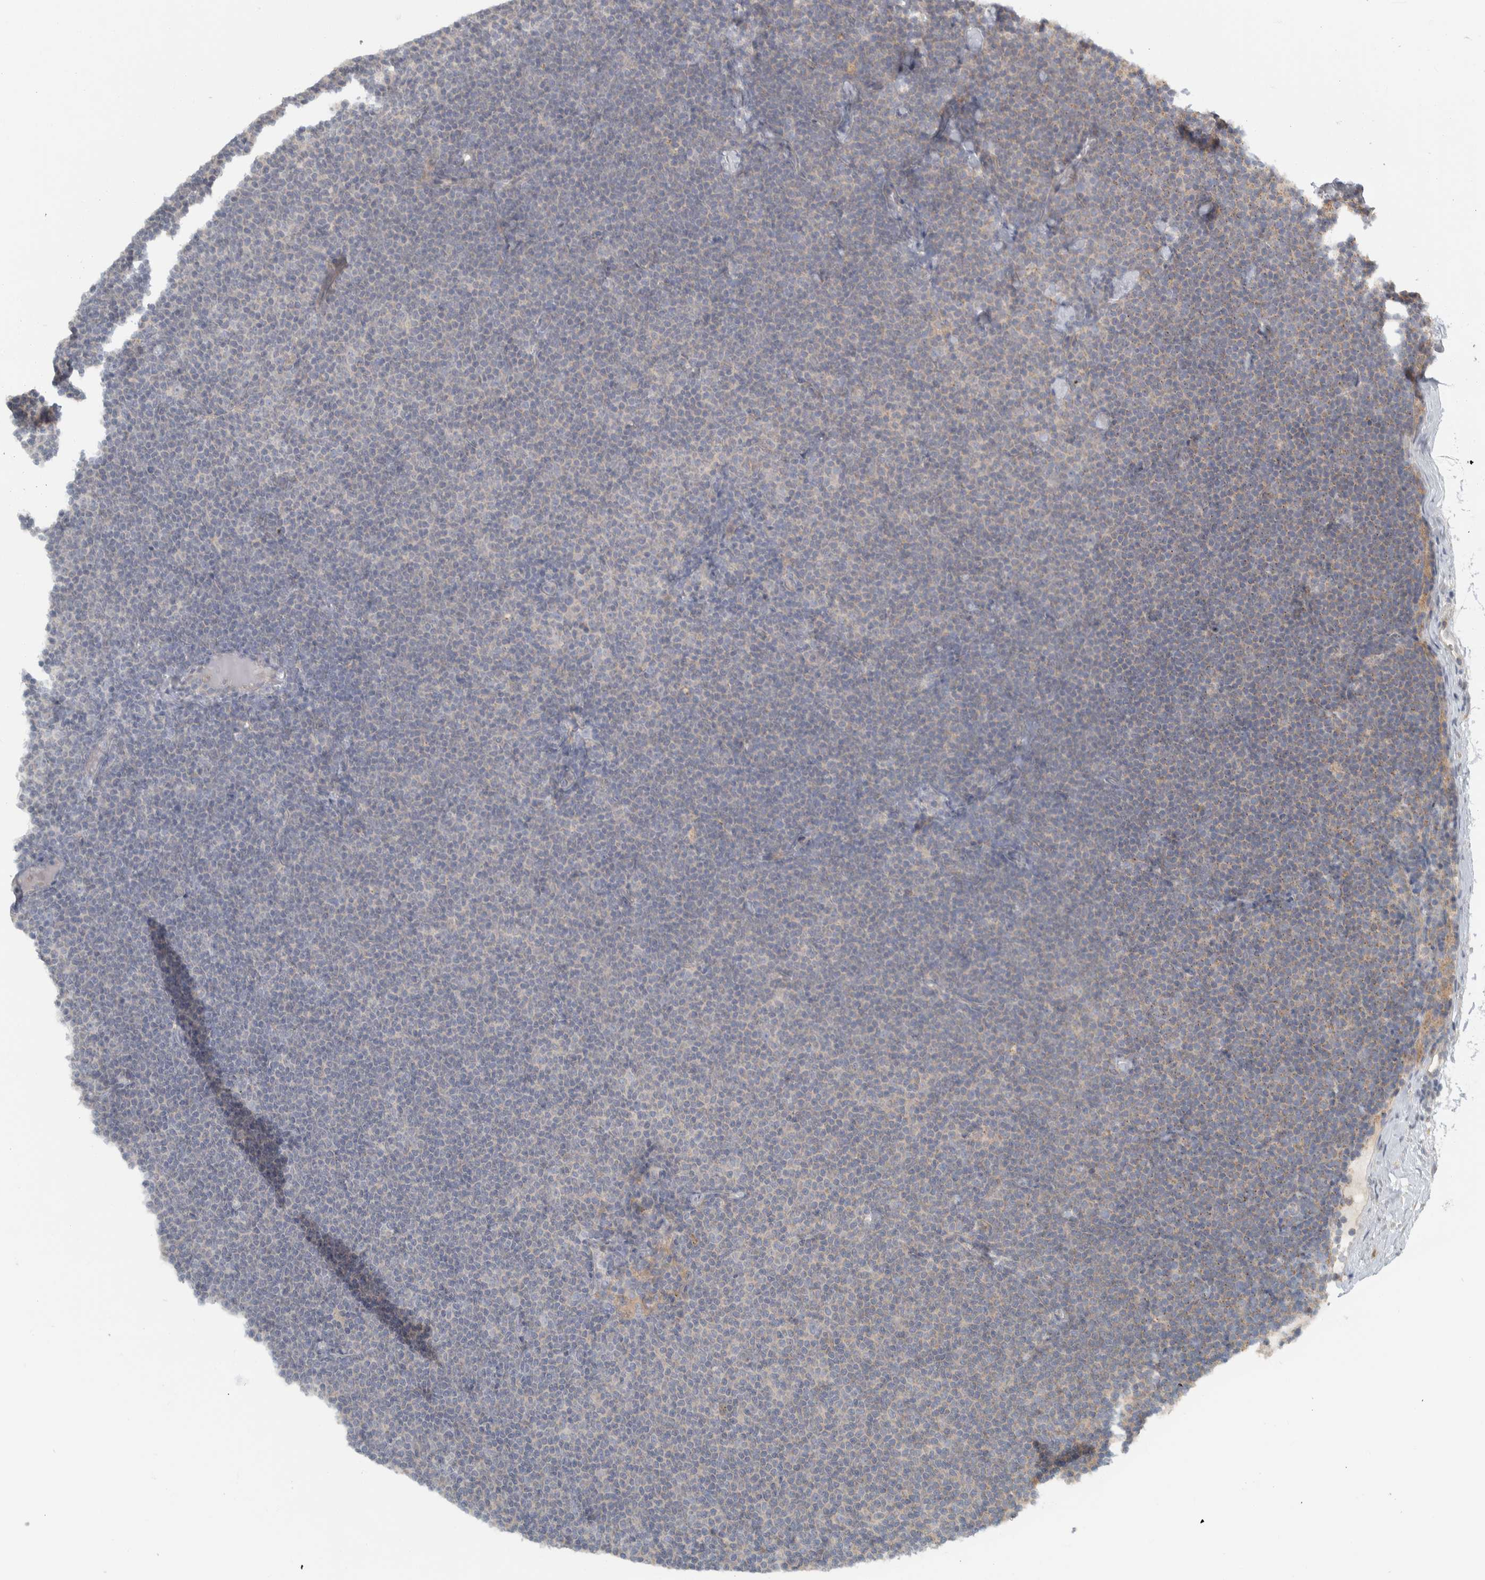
{"staining": {"intensity": "negative", "quantity": "none", "location": "none"}, "tissue": "lymphoma", "cell_type": "Tumor cells", "image_type": "cancer", "snomed": [{"axis": "morphology", "description": "Malignant lymphoma, non-Hodgkin's type, Low grade"}, {"axis": "topography", "description": "Lymph node"}], "caption": "The histopathology image demonstrates no significant staining in tumor cells of lymphoma. (Immunohistochemistry, brightfield microscopy, high magnification).", "gene": "HGS", "patient": {"sex": "female", "age": 53}}